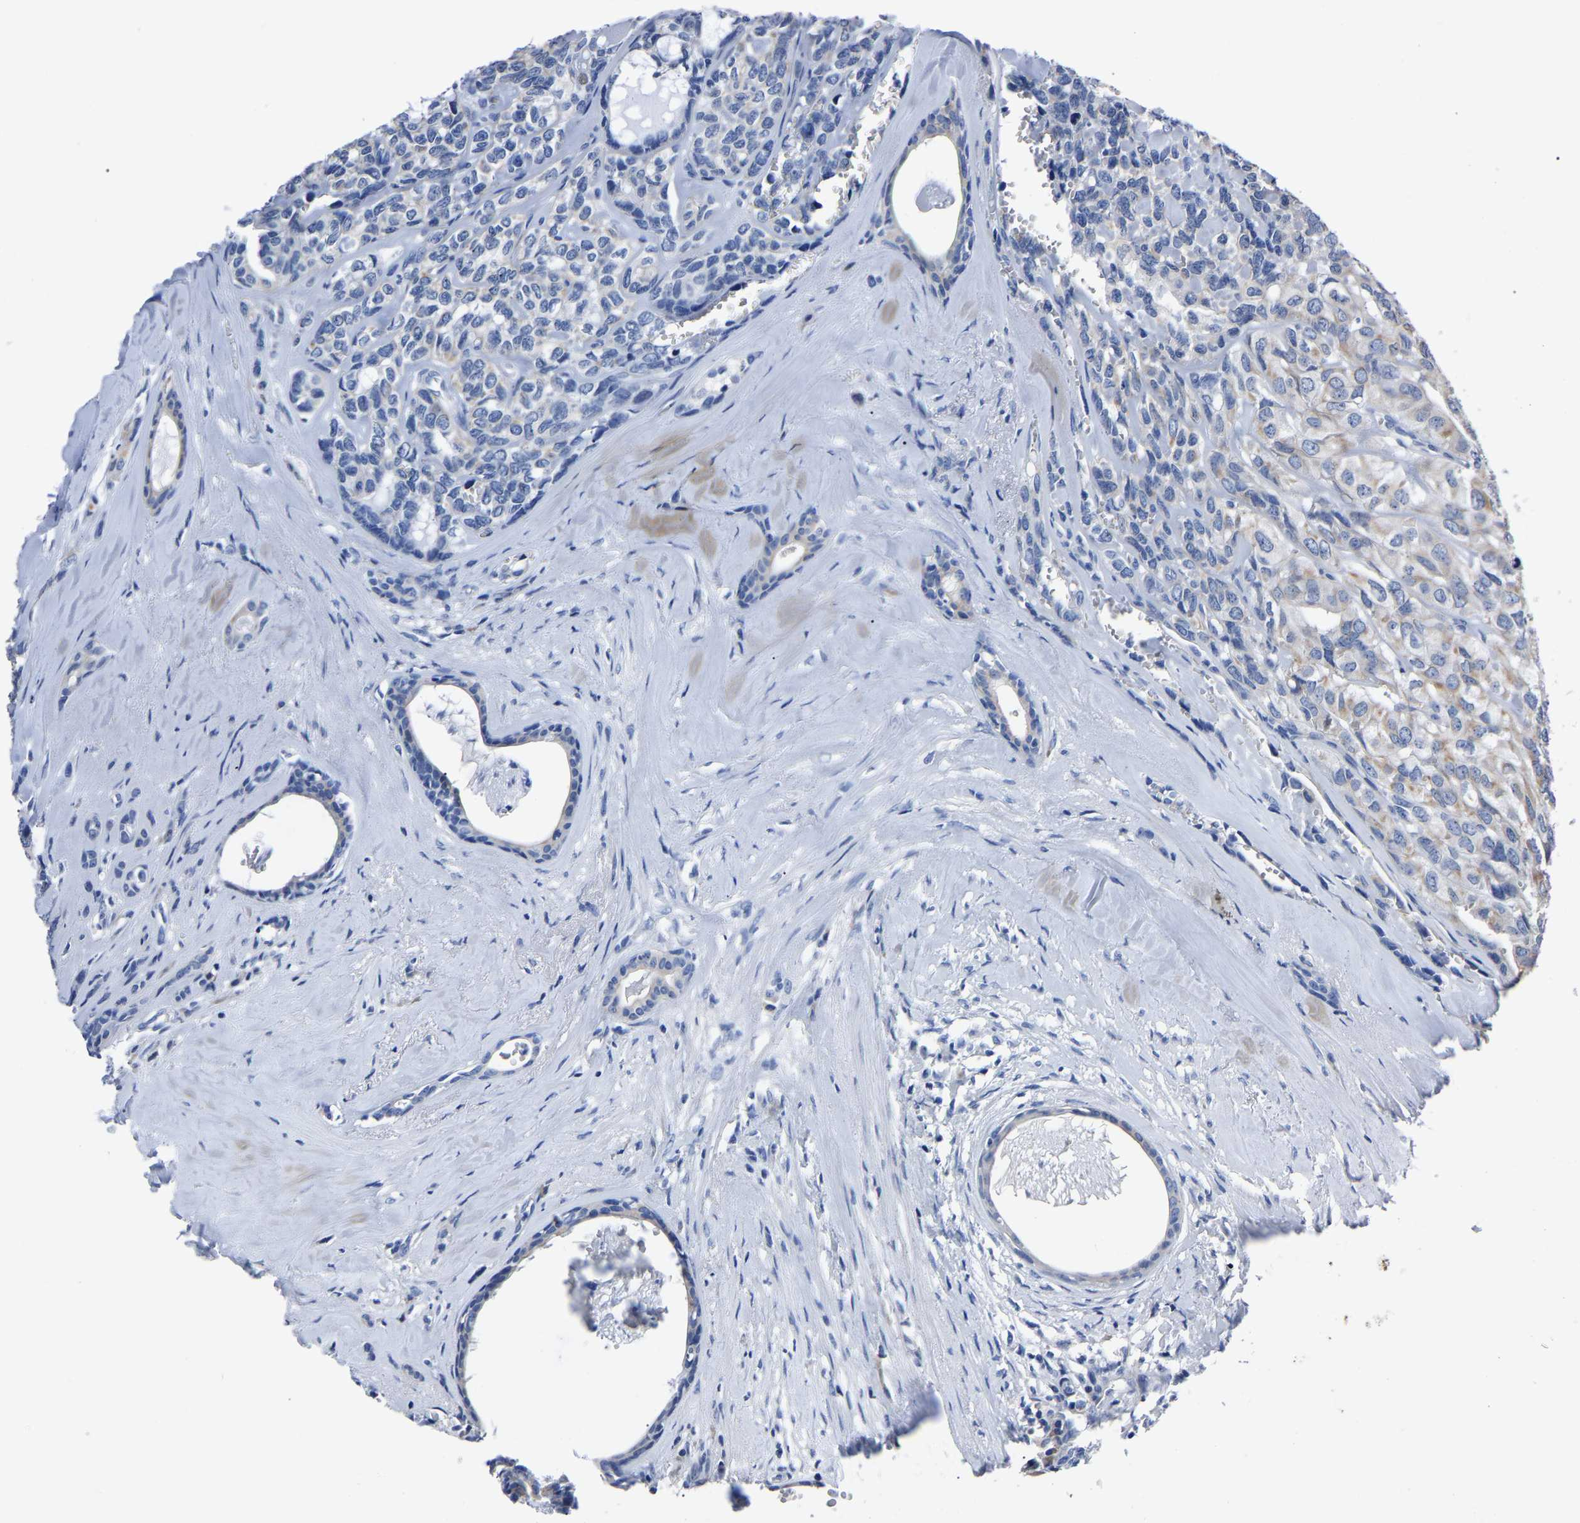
{"staining": {"intensity": "weak", "quantity": "<25%", "location": "cytoplasmic/membranous"}, "tissue": "head and neck cancer", "cell_type": "Tumor cells", "image_type": "cancer", "snomed": [{"axis": "morphology", "description": "Adenocarcinoma, NOS"}, {"axis": "topography", "description": "Salivary gland, NOS"}, {"axis": "topography", "description": "Head-Neck"}], "caption": "DAB immunohistochemical staining of head and neck cancer (adenocarcinoma) displays no significant staining in tumor cells. (Stains: DAB immunohistochemistry with hematoxylin counter stain, Microscopy: brightfield microscopy at high magnification).", "gene": "MOV10L1", "patient": {"sex": "female", "age": 76}}